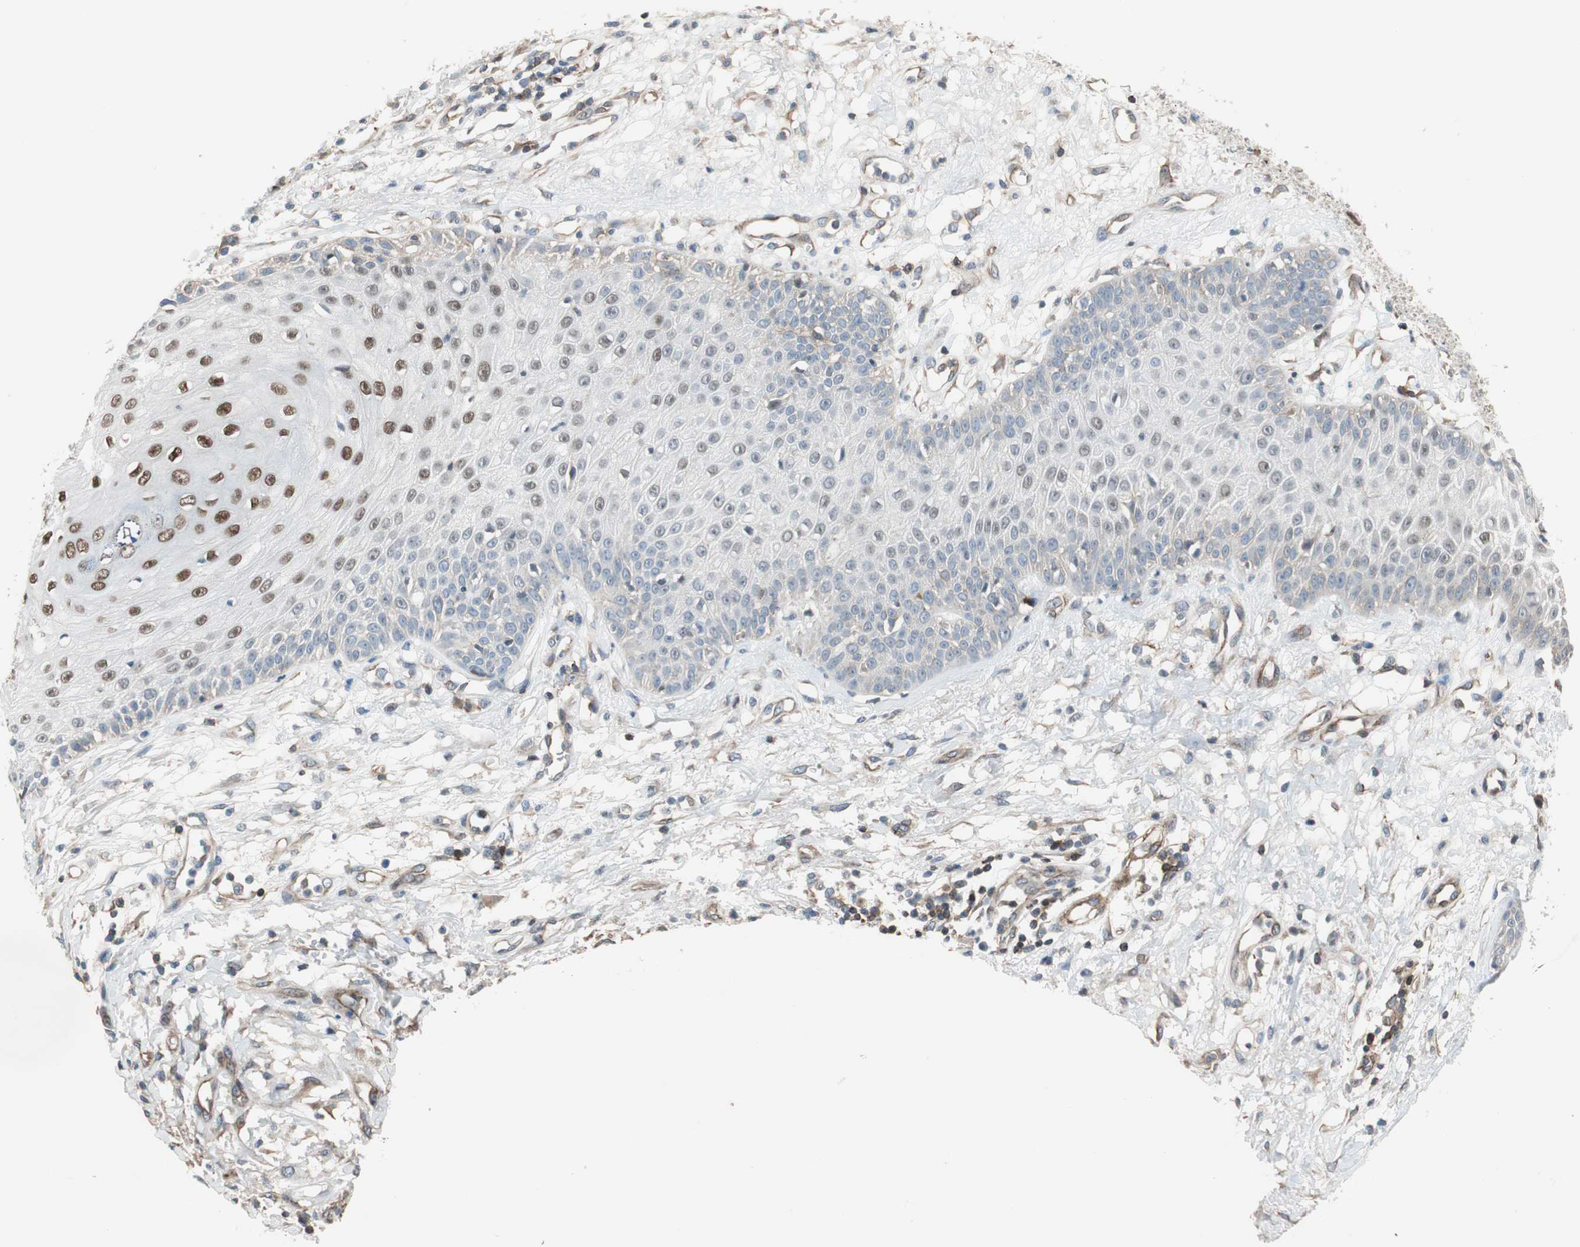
{"staining": {"intensity": "moderate", "quantity": "25%-75%", "location": "nuclear"}, "tissue": "skin cancer", "cell_type": "Tumor cells", "image_type": "cancer", "snomed": [{"axis": "morphology", "description": "Squamous cell carcinoma, NOS"}, {"axis": "topography", "description": "Skin"}], "caption": "Skin cancer (squamous cell carcinoma) tissue shows moderate nuclear positivity in about 25%-75% of tumor cells", "gene": "GRHL1", "patient": {"sex": "female", "age": 78}}